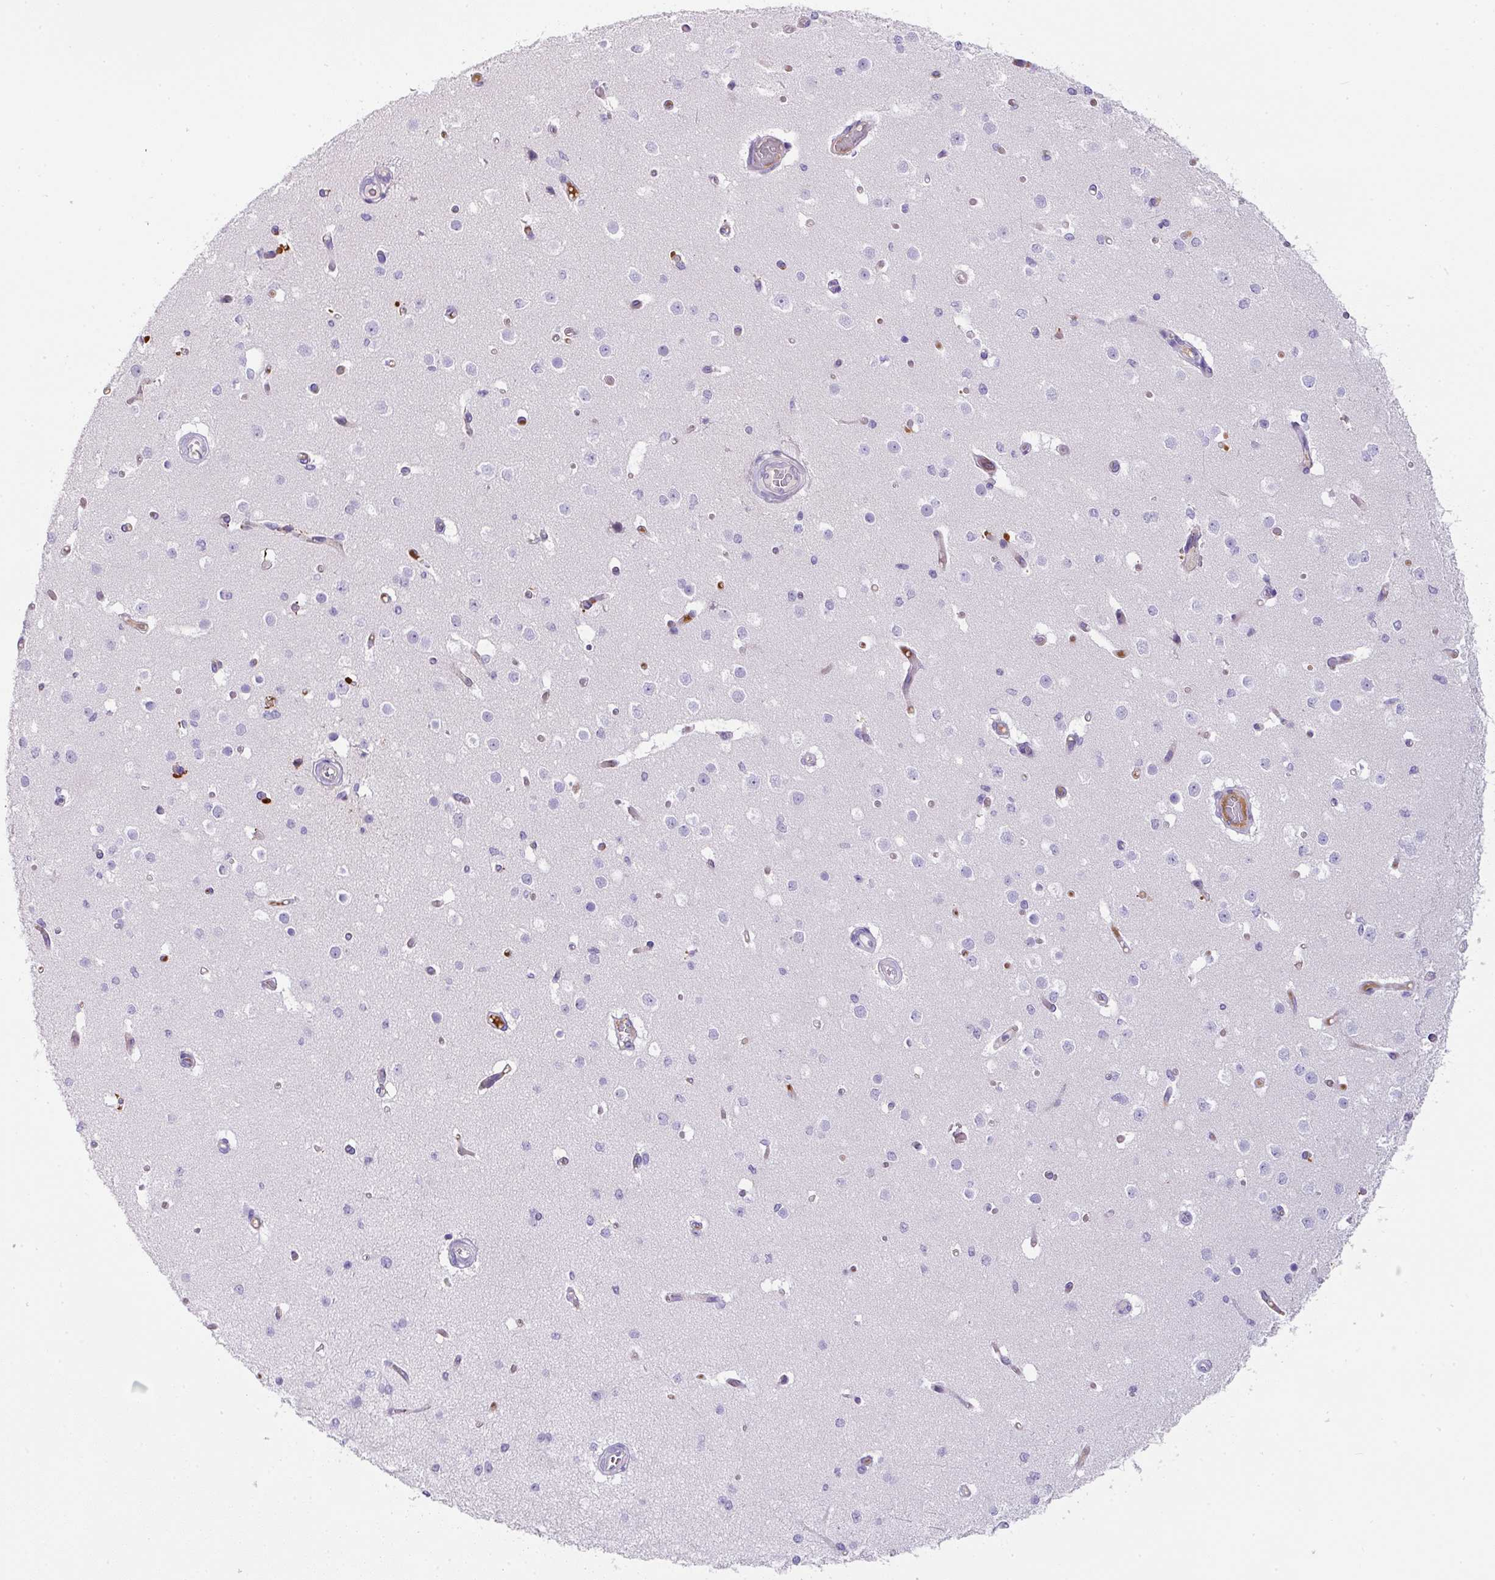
{"staining": {"intensity": "moderate", "quantity": "<25%", "location": "cytoplasmic/membranous"}, "tissue": "cerebral cortex", "cell_type": "Endothelial cells", "image_type": "normal", "snomed": [{"axis": "morphology", "description": "Normal tissue, NOS"}, {"axis": "morphology", "description": "Inflammation, NOS"}, {"axis": "topography", "description": "Cerebral cortex"}], "caption": "IHC micrograph of normal cerebral cortex: human cerebral cortex stained using IHC reveals low levels of moderate protein expression localized specifically in the cytoplasmic/membranous of endothelial cells, appearing as a cytoplasmic/membranous brown color.", "gene": "OR52N1", "patient": {"sex": "male", "age": 6}}